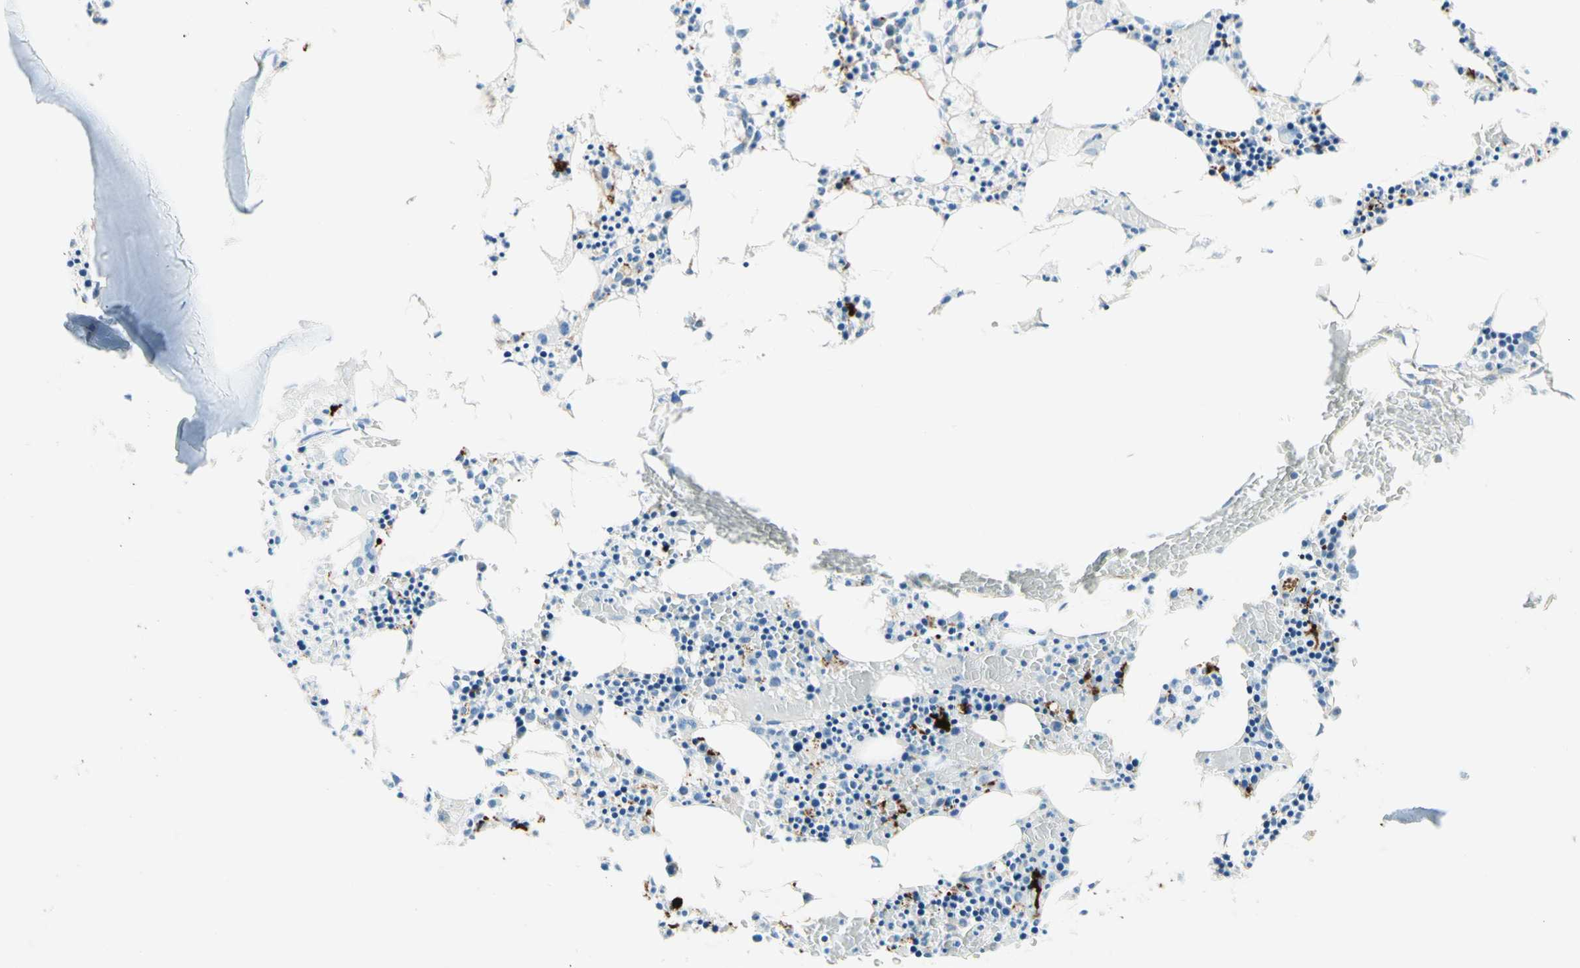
{"staining": {"intensity": "strong", "quantity": "<25%", "location": "cytoplasmic/membranous"}, "tissue": "bone marrow", "cell_type": "Hematopoietic cells", "image_type": "normal", "snomed": [{"axis": "morphology", "description": "Normal tissue, NOS"}, {"axis": "morphology", "description": "Inflammation, NOS"}, {"axis": "topography", "description": "Bone marrow"}], "caption": "Immunohistochemistry (DAB) staining of normal bone marrow displays strong cytoplasmic/membranous protein expression in about <25% of hematopoietic cells.", "gene": "URB2", "patient": {"sex": "male", "age": 14}}